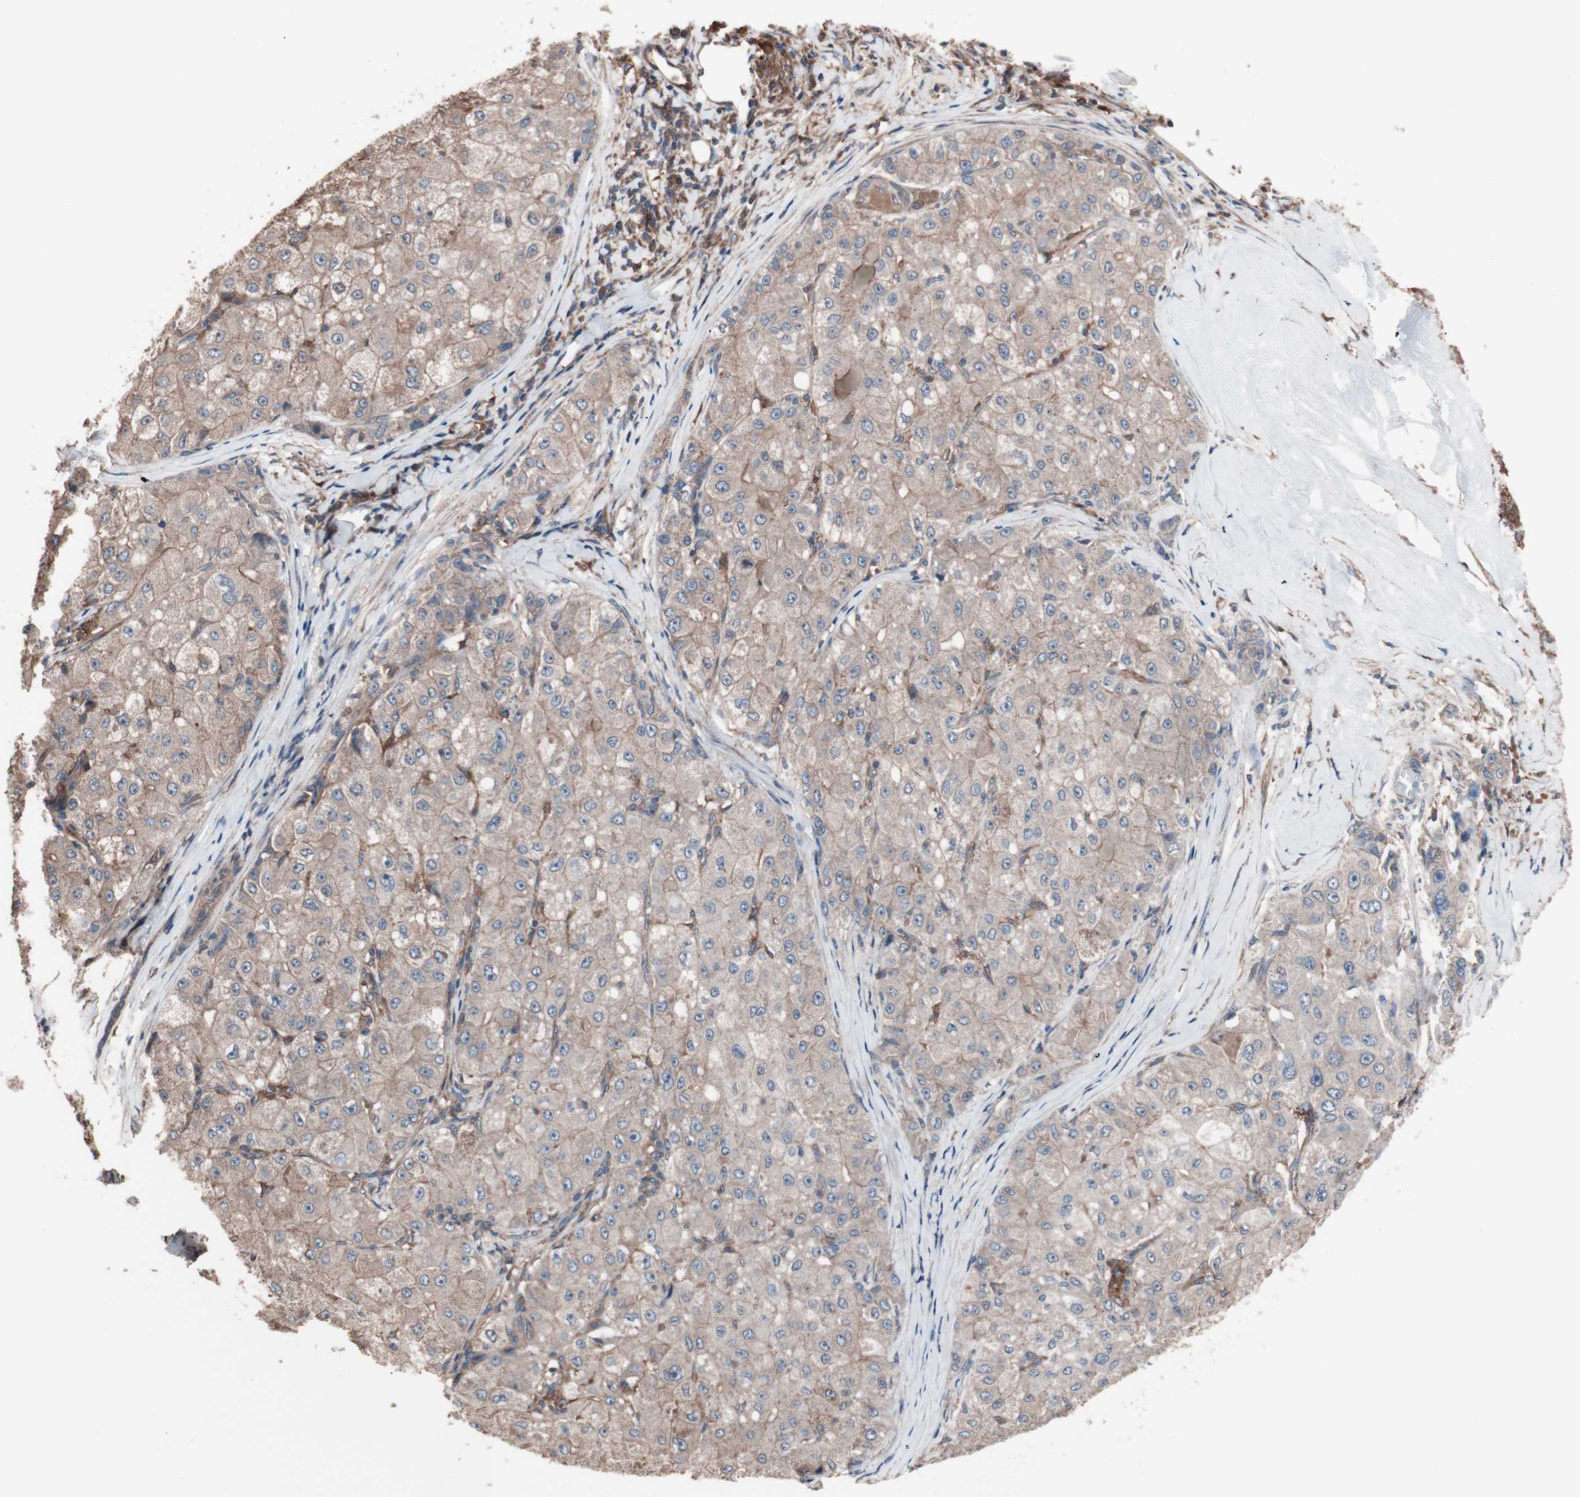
{"staining": {"intensity": "weak", "quantity": ">75%", "location": "cytoplasmic/membranous"}, "tissue": "liver cancer", "cell_type": "Tumor cells", "image_type": "cancer", "snomed": [{"axis": "morphology", "description": "Carcinoma, Hepatocellular, NOS"}, {"axis": "topography", "description": "Liver"}], "caption": "This micrograph demonstrates liver cancer stained with IHC to label a protein in brown. The cytoplasmic/membranous of tumor cells show weak positivity for the protein. Nuclei are counter-stained blue.", "gene": "ATG7", "patient": {"sex": "male", "age": 80}}